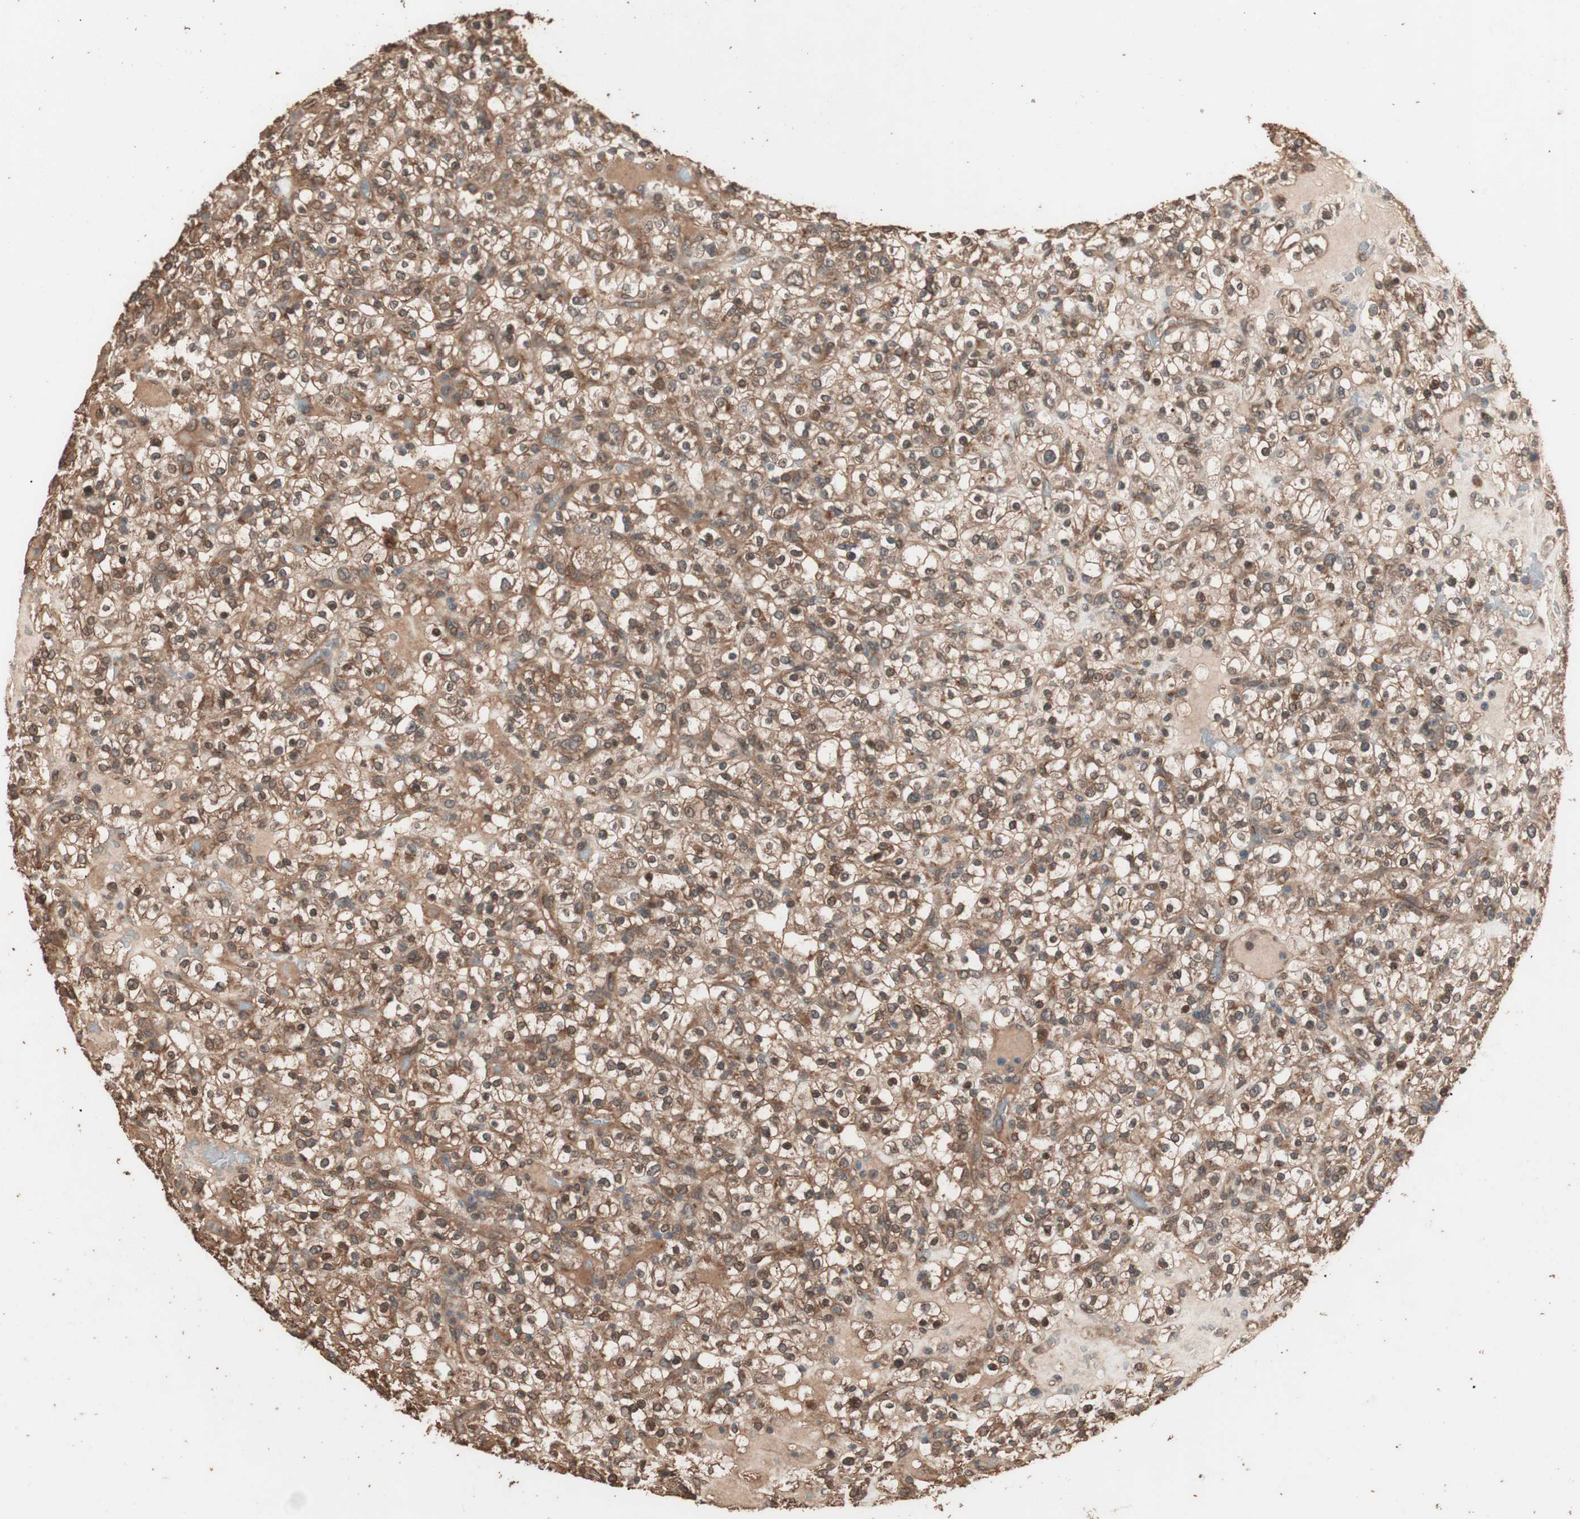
{"staining": {"intensity": "moderate", "quantity": ">75%", "location": "cytoplasmic/membranous"}, "tissue": "renal cancer", "cell_type": "Tumor cells", "image_type": "cancer", "snomed": [{"axis": "morphology", "description": "Normal tissue, NOS"}, {"axis": "morphology", "description": "Adenocarcinoma, NOS"}, {"axis": "topography", "description": "Kidney"}], "caption": "This image reveals IHC staining of renal cancer, with medium moderate cytoplasmic/membranous staining in approximately >75% of tumor cells.", "gene": "CCN4", "patient": {"sex": "female", "age": 72}}